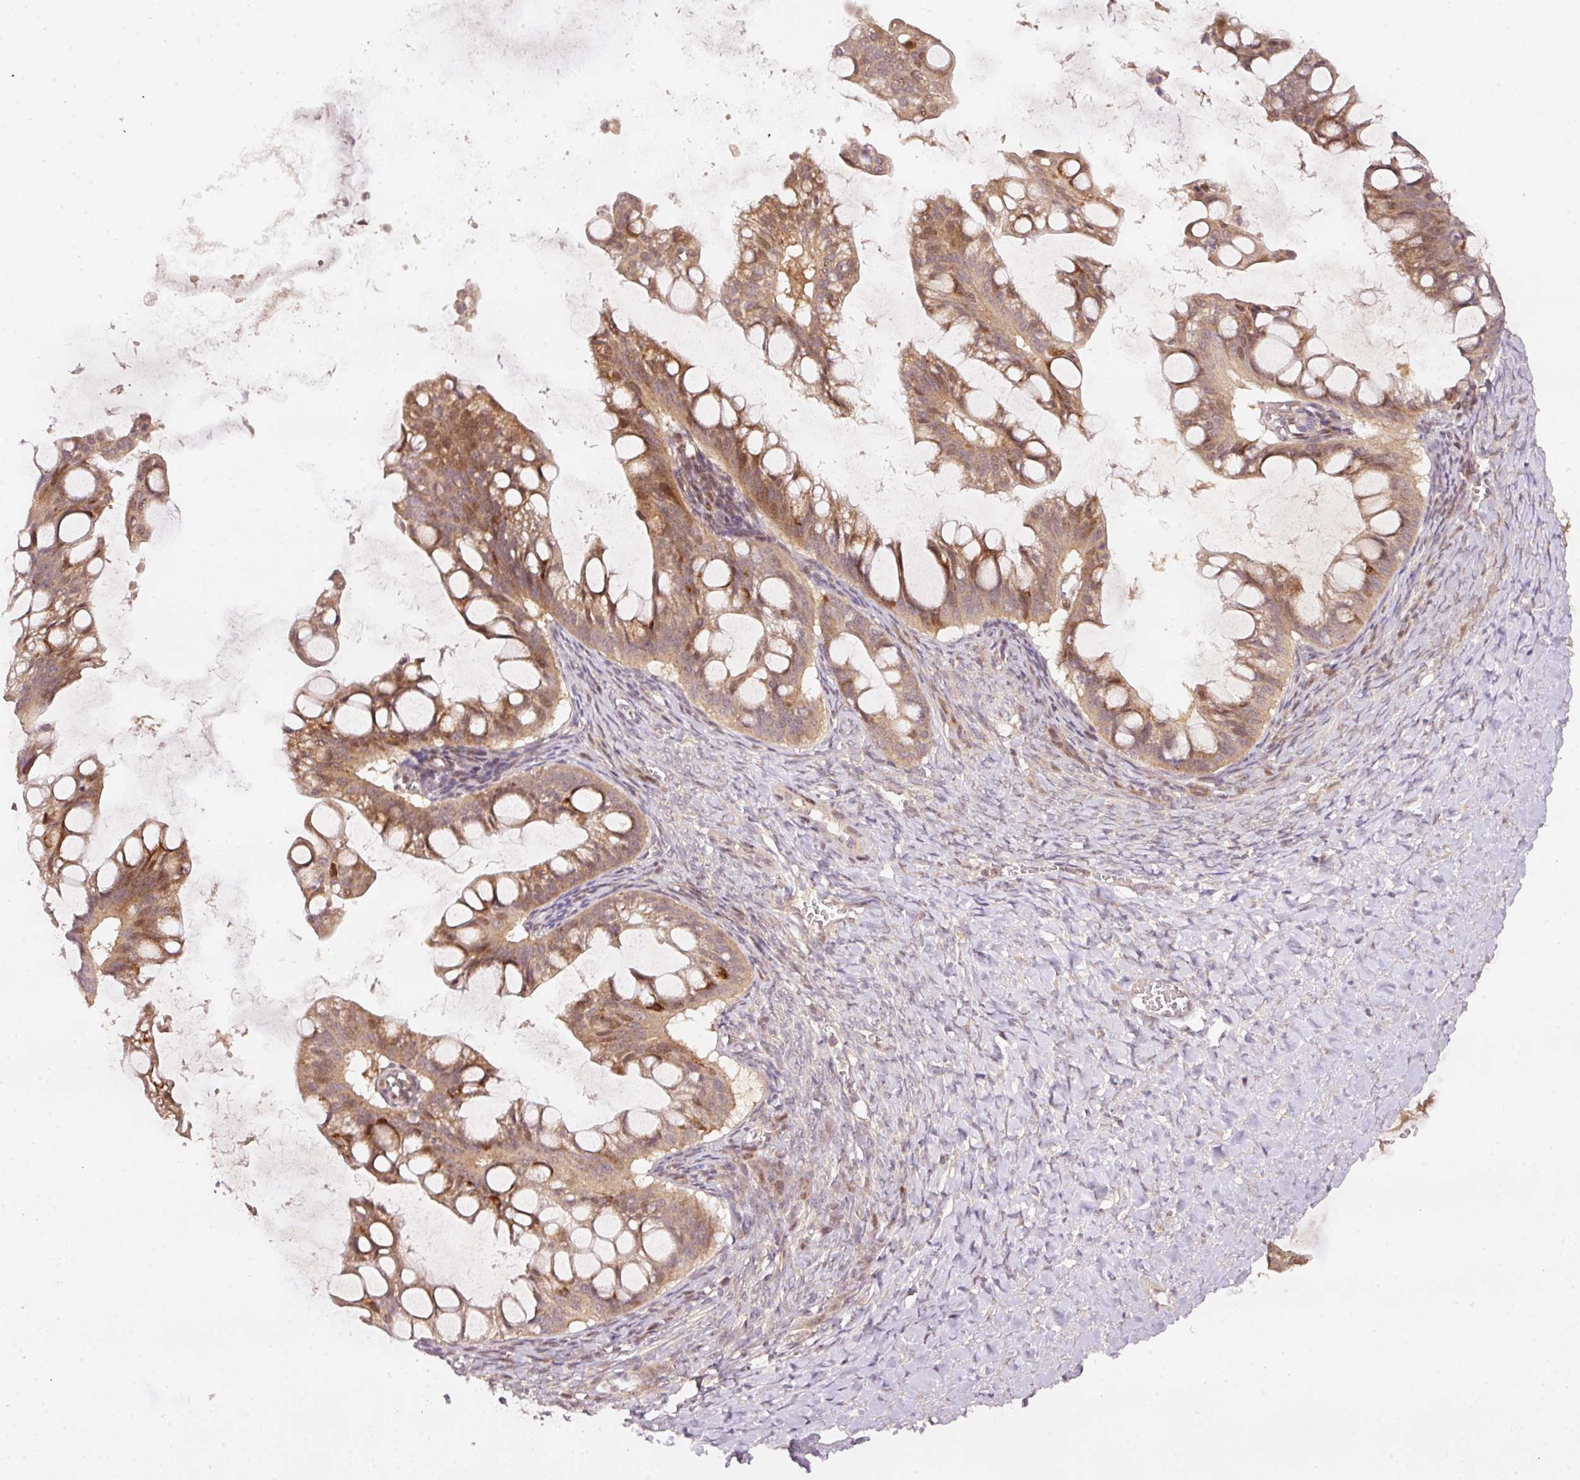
{"staining": {"intensity": "moderate", "quantity": ">75%", "location": "cytoplasmic/membranous"}, "tissue": "ovarian cancer", "cell_type": "Tumor cells", "image_type": "cancer", "snomed": [{"axis": "morphology", "description": "Cystadenocarcinoma, mucinous, NOS"}, {"axis": "topography", "description": "Ovary"}], "caption": "The histopathology image exhibits immunohistochemical staining of mucinous cystadenocarcinoma (ovarian). There is moderate cytoplasmic/membranous expression is identified in about >75% of tumor cells. (DAB (3,3'-diaminobenzidine) = brown stain, brightfield microscopy at high magnification).", "gene": "PCDHB1", "patient": {"sex": "female", "age": 73}}